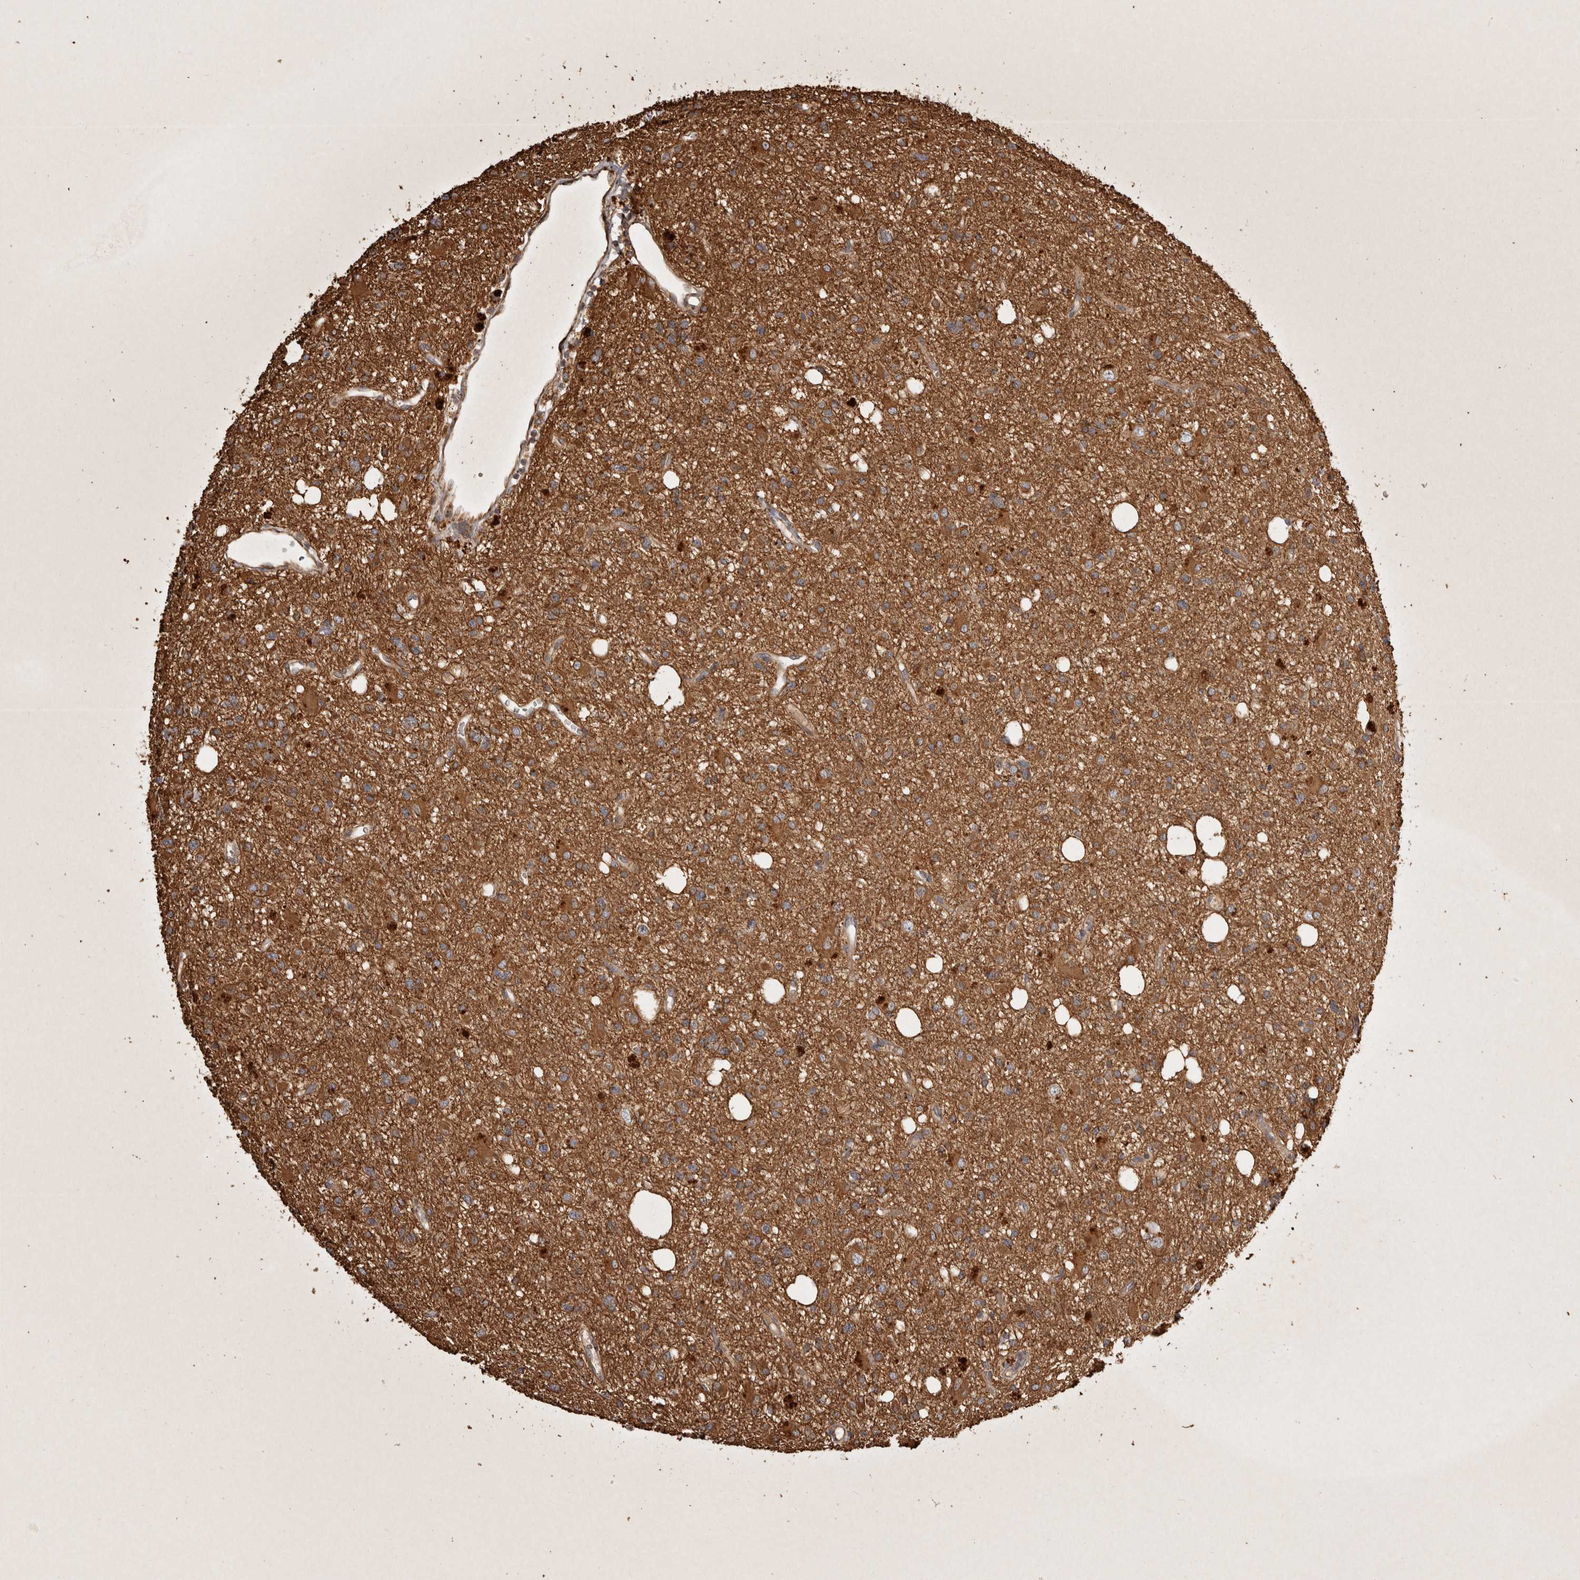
{"staining": {"intensity": "strong", "quantity": ">75%", "location": "cytoplasmic/membranous"}, "tissue": "glioma", "cell_type": "Tumor cells", "image_type": "cancer", "snomed": [{"axis": "morphology", "description": "Glioma, malignant, High grade"}, {"axis": "topography", "description": "Brain"}], "caption": "Immunohistochemistry staining of high-grade glioma (malignant), which displays high levels of strong cytoplasmic/membranous positivity in about >75% of tumor cells indicating strong cytoplasmic/membranous protein expression. The staining was performed using DAB (brown) for protein detection and nuclei were counterstained in hematoxylin (blue).", "gene": "CAMSAP2", "patient": {"sex": "female", "age": 62}}